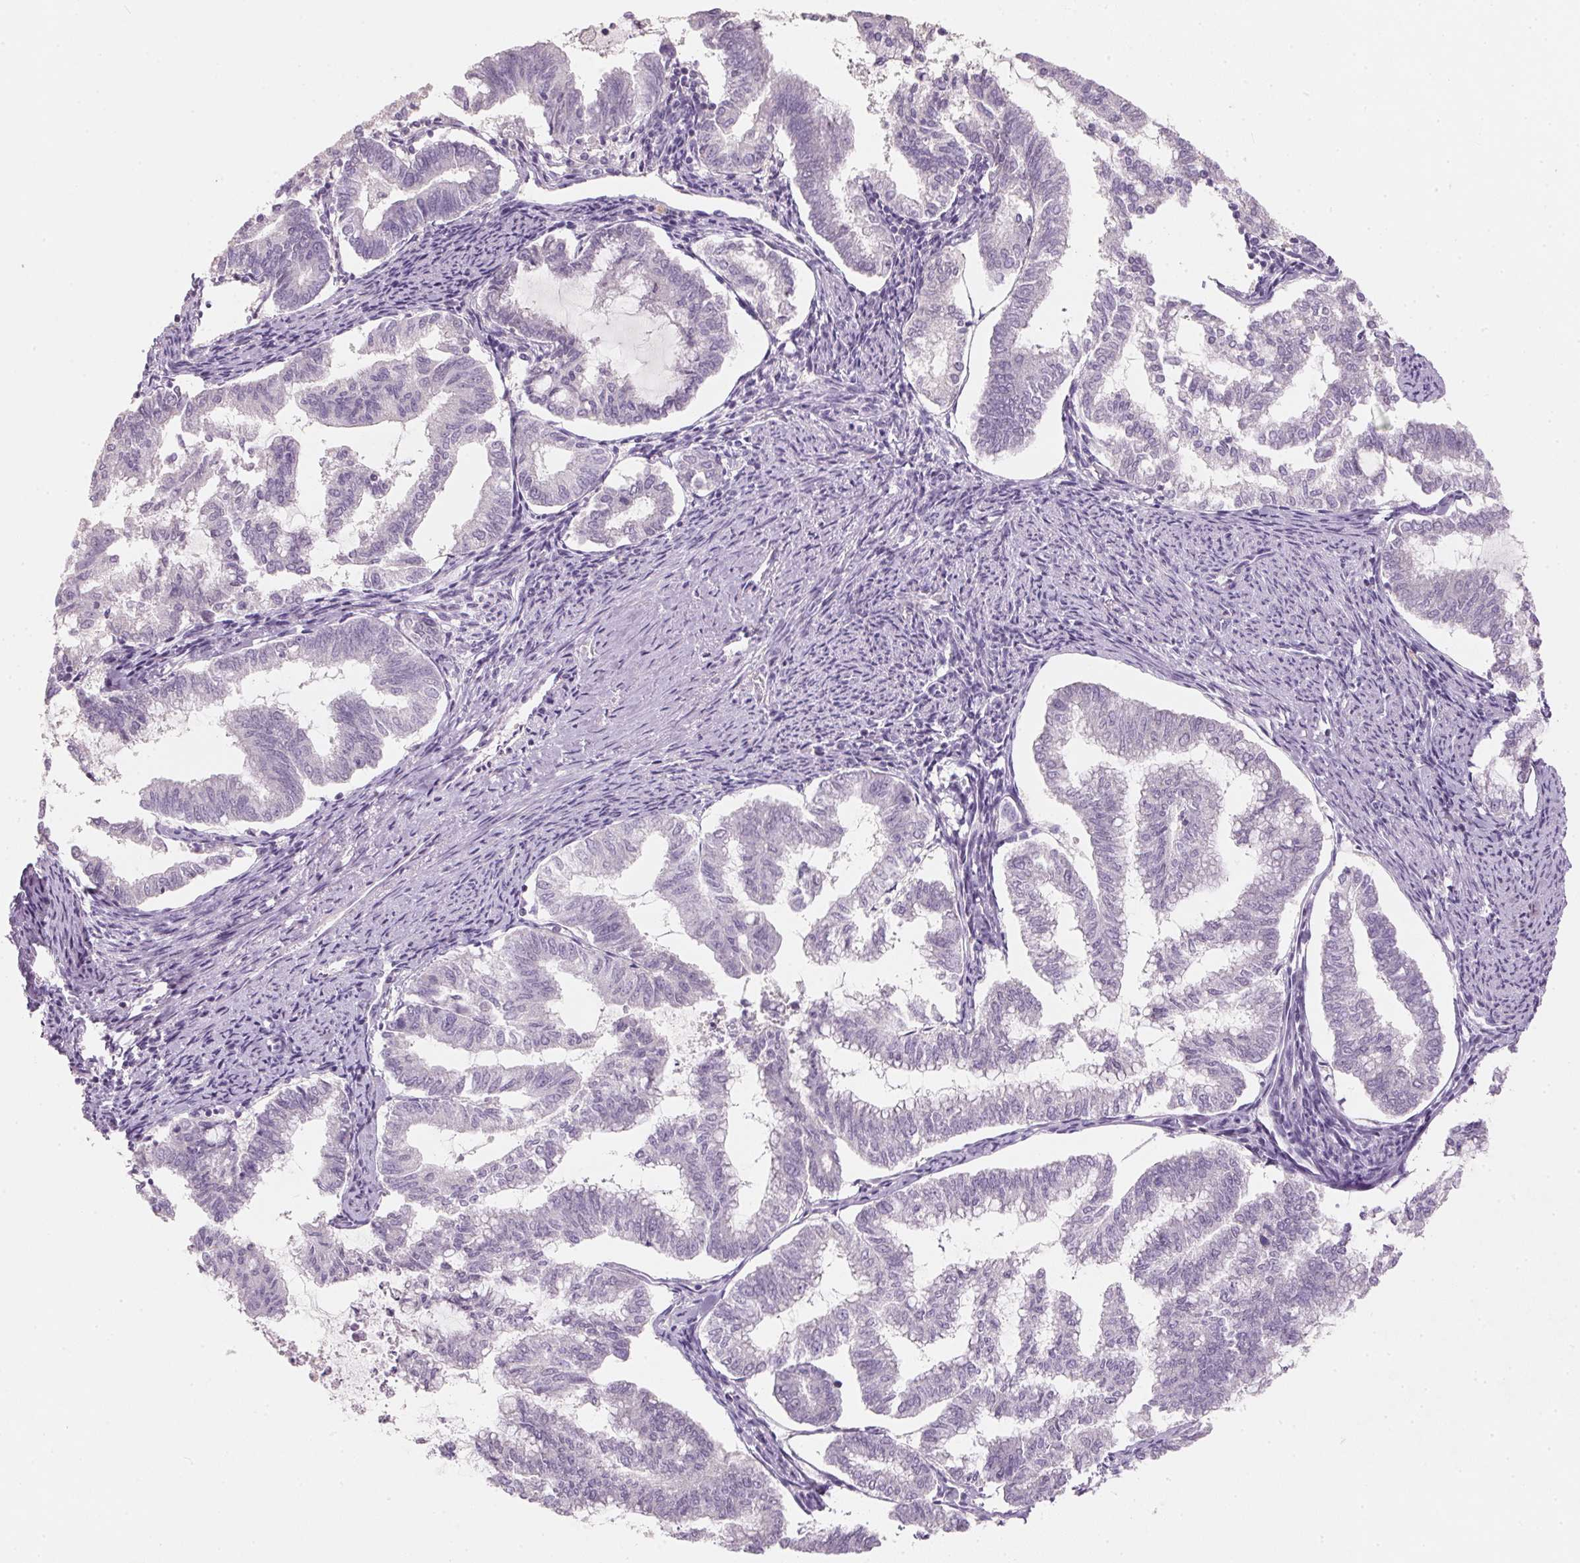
{"staining": {"intensity": "negative", "quantity": "none", "location": "none"}, "tissue": "endometrial cancer", "cell_type": "Tumor cells", "image_type": "cancer", "snomed": [{"axis": "morphology", "description": "Adenocarcinoma, NOS"}, {"axis": "topography", "description": "Endometrium"}], "caption": "Endometrial cancer (adenocarcinoma) was stained to show a protein in brown. There is no significant staining in tumor cells.", "gene": "HSD17B1", "patient": {"sex": "female", "age": 79}}